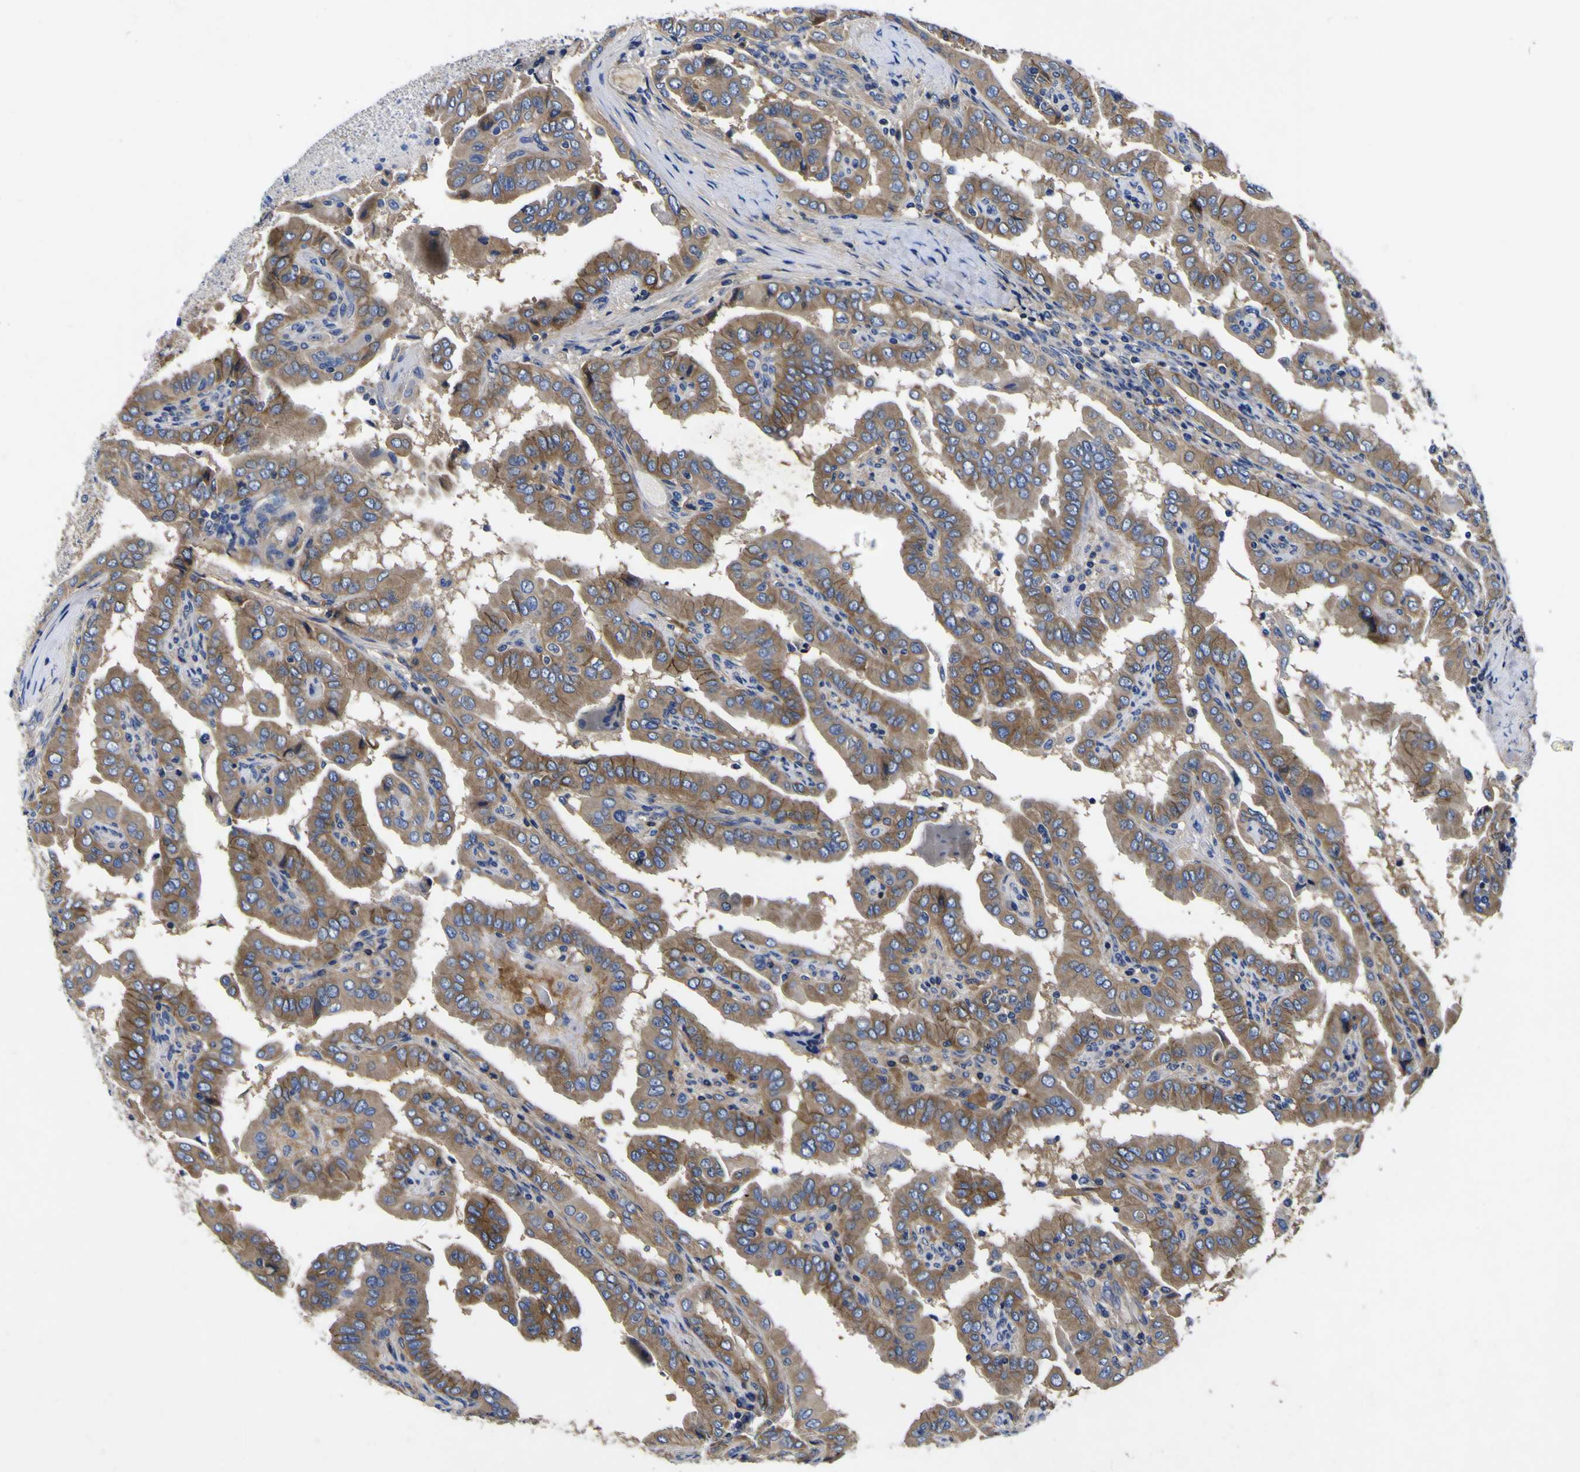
{"staining": {"intensity": "moderate", "quantity": ">75%", "location": "cytoplasmic/membranous"}, "tissue": "thyroid cancer", "cell_type": "Tumor cells", "image_type": "cancer", "snomed": [{"axis": "morphology", "description": "Papillary adenocarcinoma, NOS"}, {"axis": "topography", "description": "Thyroid gland"}], "caption": "High-magnification brightfield microscopy of papillary adenocarcinoma (thyroid) stained with DAB (3,3'-diaminobenzidine) (brown) and counterstained with hematoxylin (blue). tumor cells exhibit moderate cytoplasmic/membranous positivity is present in approximately>75% of cells.", "gene": "VASN", "patient": {"sex": "male", "age": 33}}